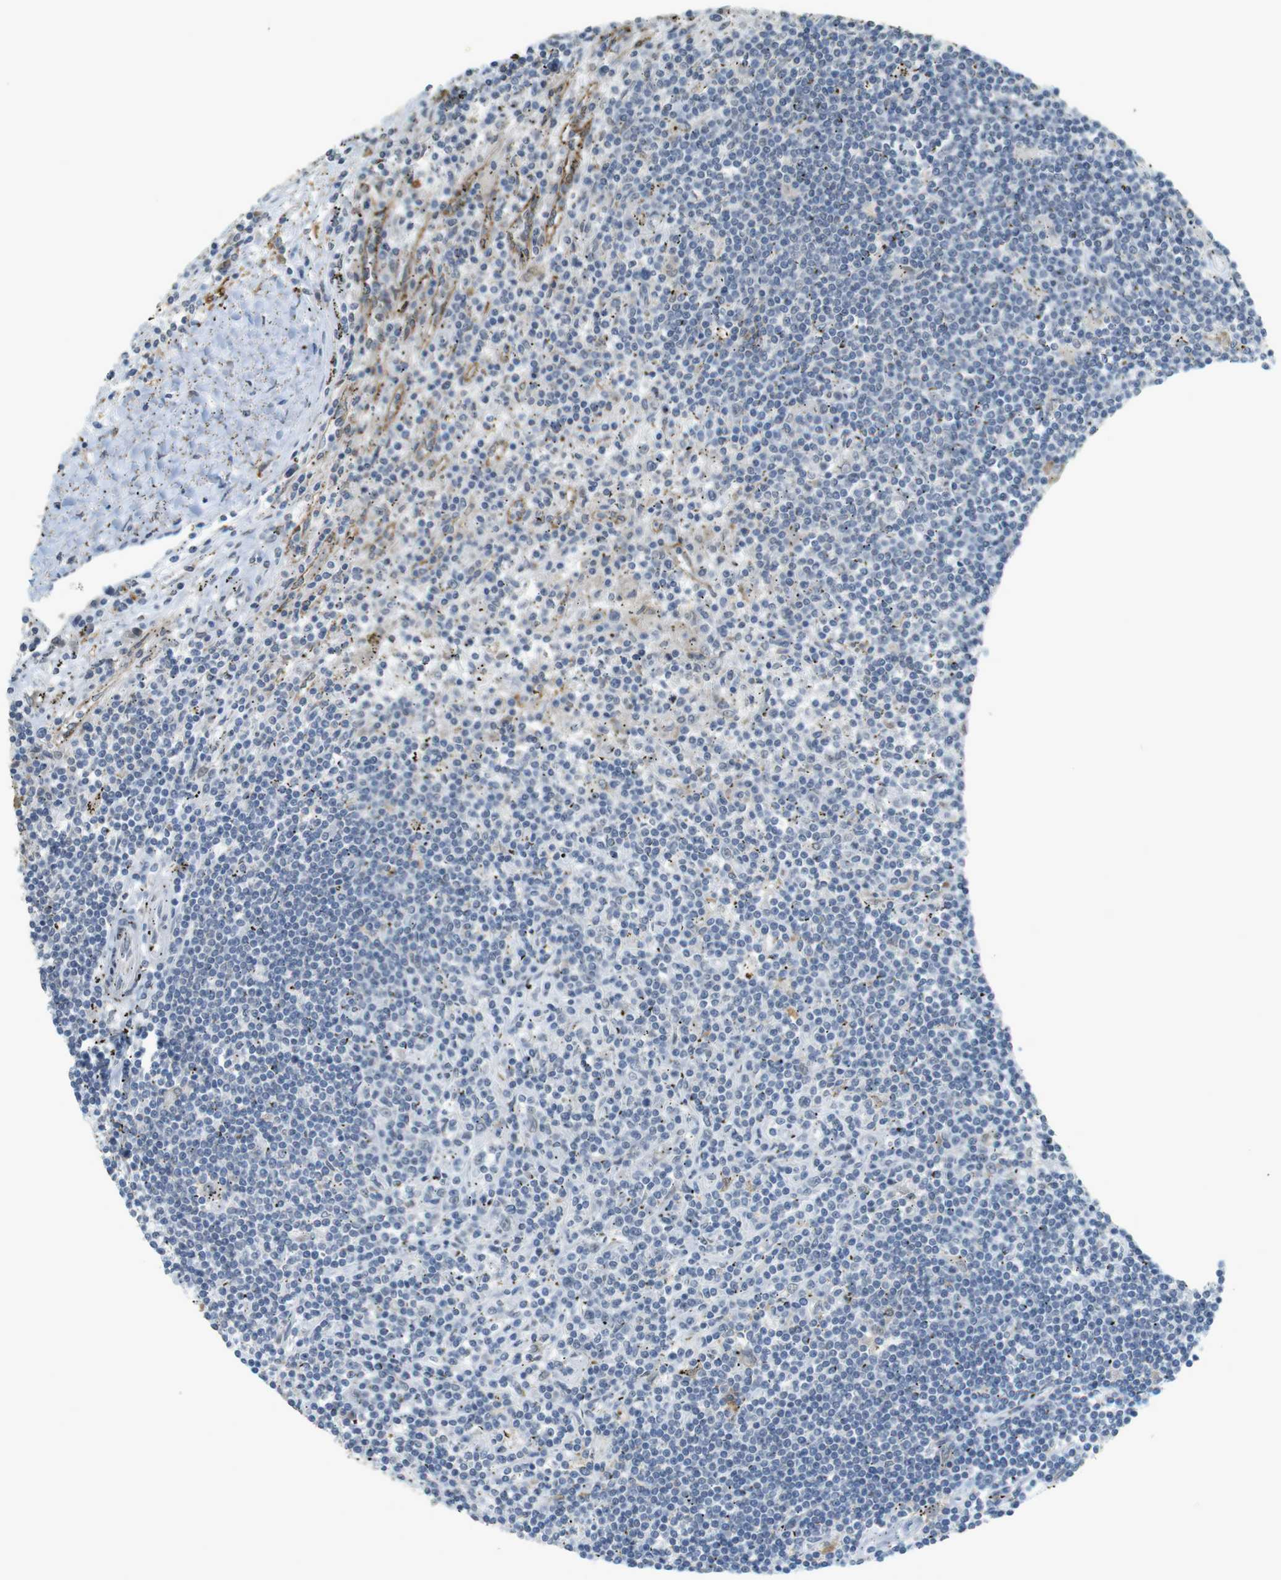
{"staining": {"intensity": "negative", "quantity": "none", "location": "none"}, "tissue": "lymphoma", "cell_type": "Tumor cells", "image_type": "cancer", "snomed": [{"axis": "morphology", "description": "Malignant lymphoma, non-Hodgkin's type, Low grade"}, {"axis": "topography", "description": "Spleen"}], "caption": "Tumor cells are negative for brown protein staining in malignant lymphoma, non-Hodgkin's type (low-grade).", "gene": "FZD10", "patient": {"sex": "male", "age": 76}}